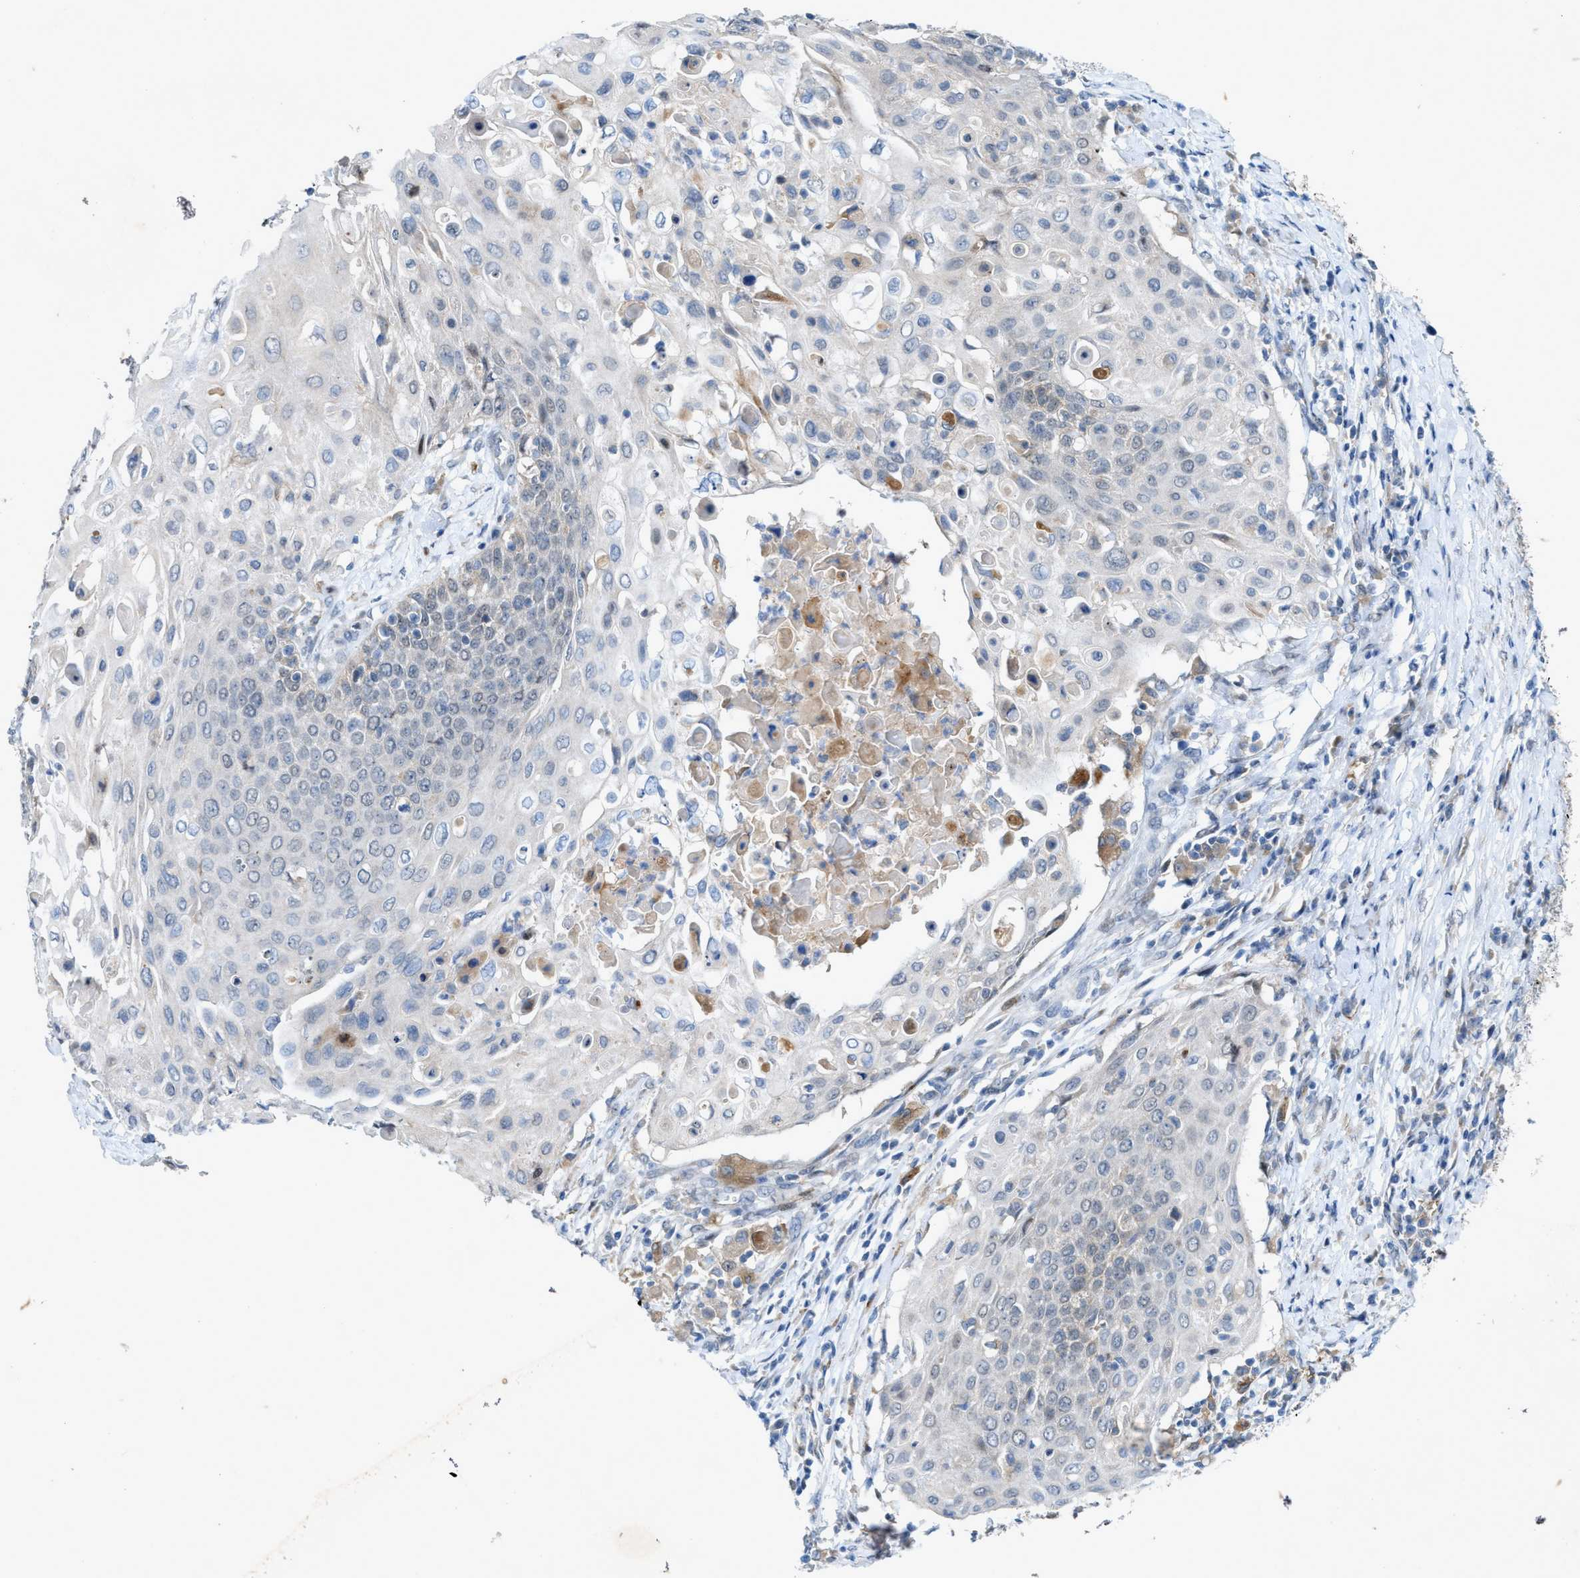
{"staining": {"intensity": "weak", "quantity": "<25%", "location": "cytoplasmic/membranous"}, "tissue": "cervical cancer", "cell_type": "Tumor cells", "image_type": "cancer", "snomed": [{"axis": "morphology", "description": "Squamous cell carcinoma, NOS"}, {"axis": "topography", "description": "Cervix"}], "caption": "A histopathology image of human squamous cell carcinoma (cervical) is negative for staining in tumor cells. (DAB (3,3'-diaminobenzidine) immunohistochemistry with hematoxylin counter stain).", "gene": "URGCP", "patient": {"sex": "female", "age": 39}}